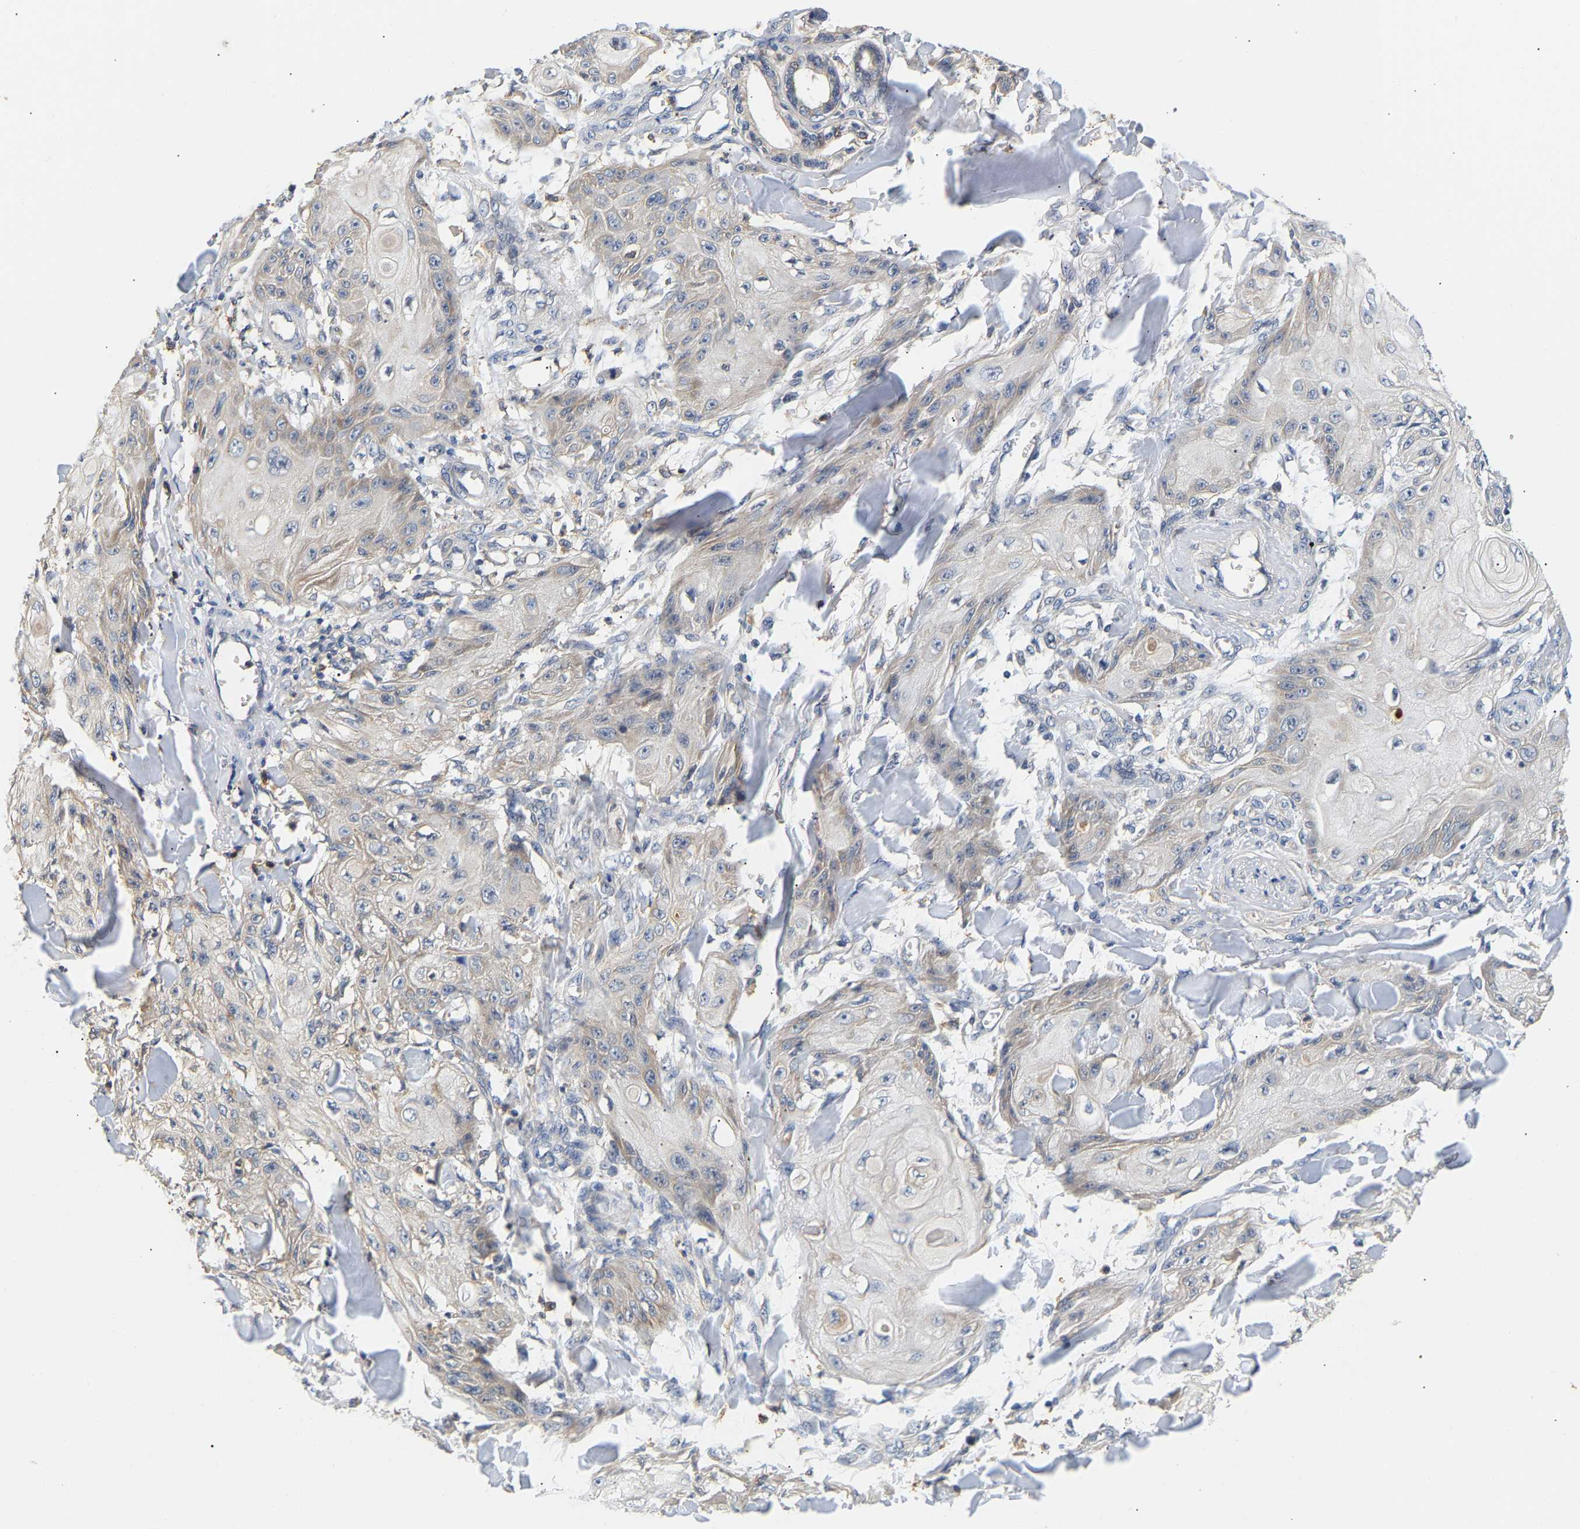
{"staining": {"intensity": "negative", "quantity": "none", "location": "none"}, "tissue": "skin cancer", "cell_type": "Tumor cells", "image_type": "cancer", "snomed": [{"axis": "morphology", "description": "Squamous cell carcinoma, NOS"}, {"axis": "topography", "description": "Skin"}], "caption": "The photomicrograph displays no staining of tumor cells in skin cancer (squamous cell carcinoma). The staining is performed using DAB brown chromogen with nuclei counter-stained in using hematoxylin.", "gene": "PPID", "patient": {"sex": "male", "age": 74}}